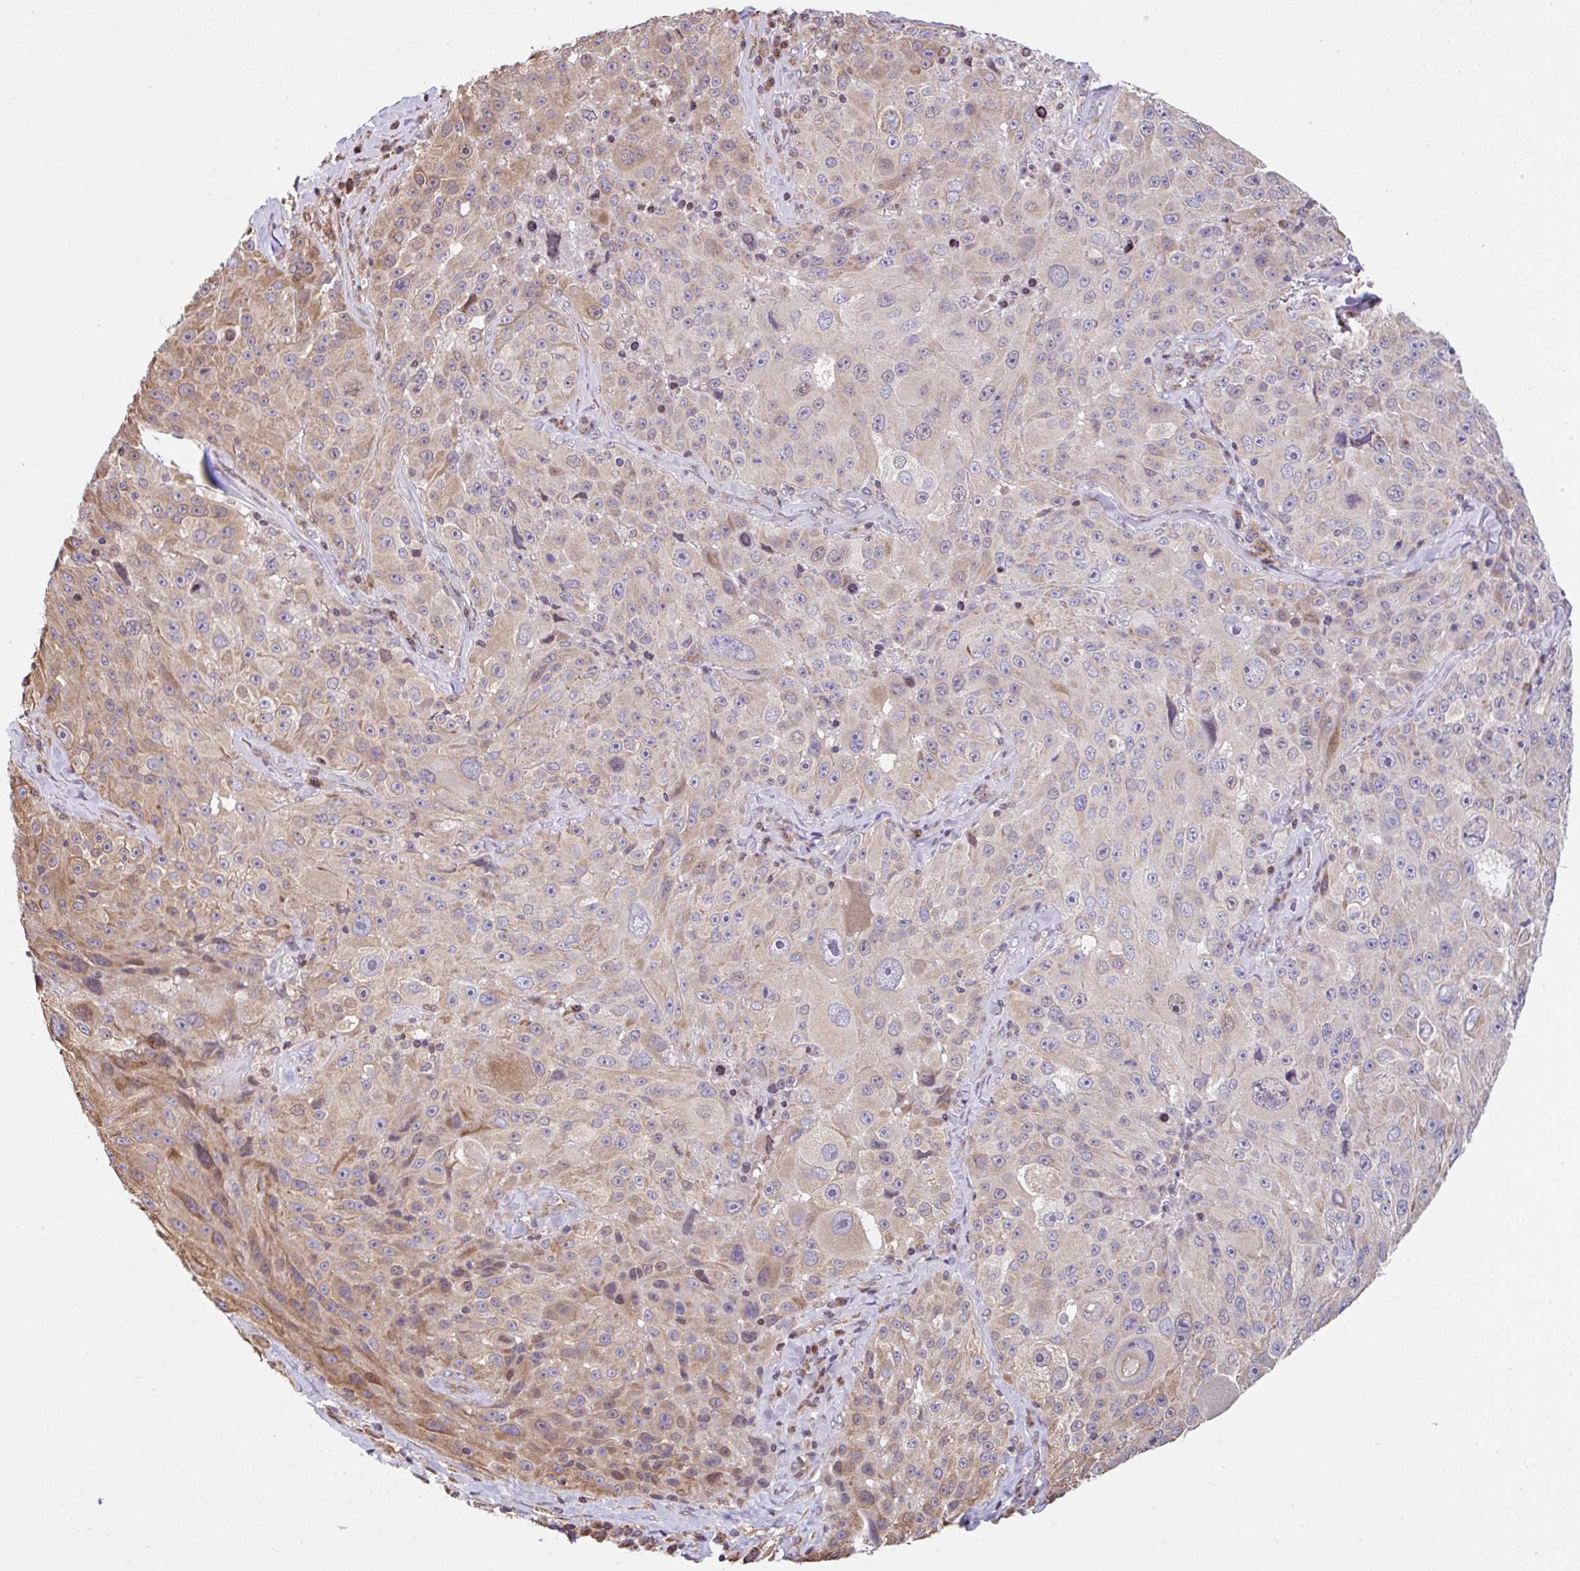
{"staining": {"intensity": "moderate", "quantity": "25%-75%", "location": "cytoplasmic/membranous"}, "tissue": "melanoma", "cell_type": "Tumor cells", "image_type": "cancer", "snomed": [{"axis": "morphology", "description": "Malignant melanoma, Metastatic site"}, {"axis": "topography", "description": "Lymph node"}], "caption": "IHC micrograph of human malignant melanoma (metastatic site) stained for a protein (brown), which displays medium levels of moderate cytoplasmic/membranous expression in approximately 25%-75% of tumor cells.", "gene": "FIGNL1", "patient": {"sex": "male", "age": 62}}